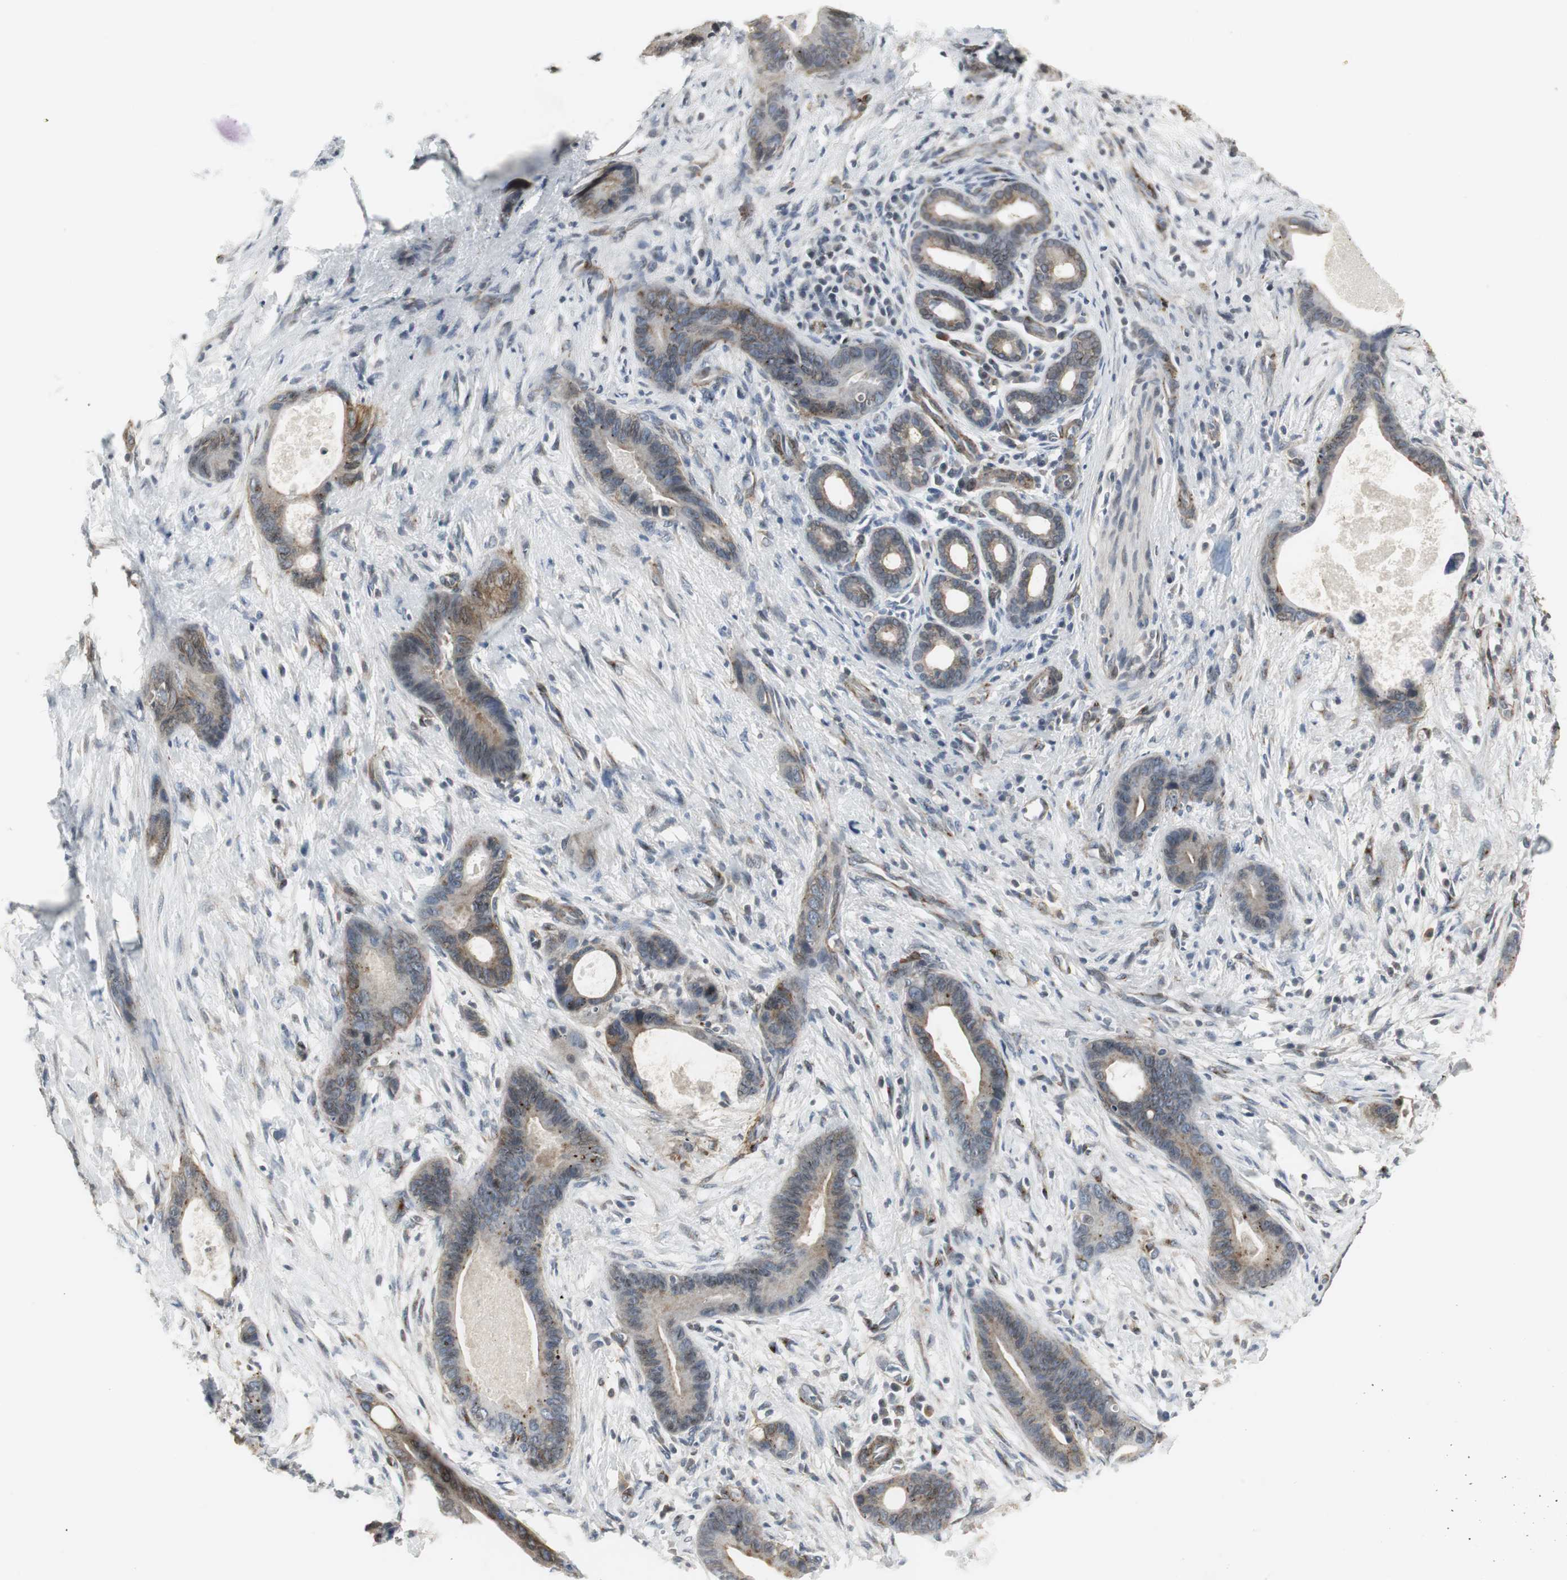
{"staining": {"intensity": "weak", "quantity": "25%-75%", "location": "cytoplasmic/membranous"}, "tissue": "liver cancer", "cell_type": "Tumor cells", "image_type": "cancer", "snomed": [{"axis": "morphology", "description": "Cholangiocarcinoma"}, {"axis": "topography", "description": "Liver"}], "caption": "Weak cytoplasmic/membranous staining for a protein is present in about 25%-75% of tumor cells of cholangiocarcinoma (liver) using immunohistochemistry (IHC).", "gene": "SCYL3", "patient": {"sex": "female", "age": 55}}